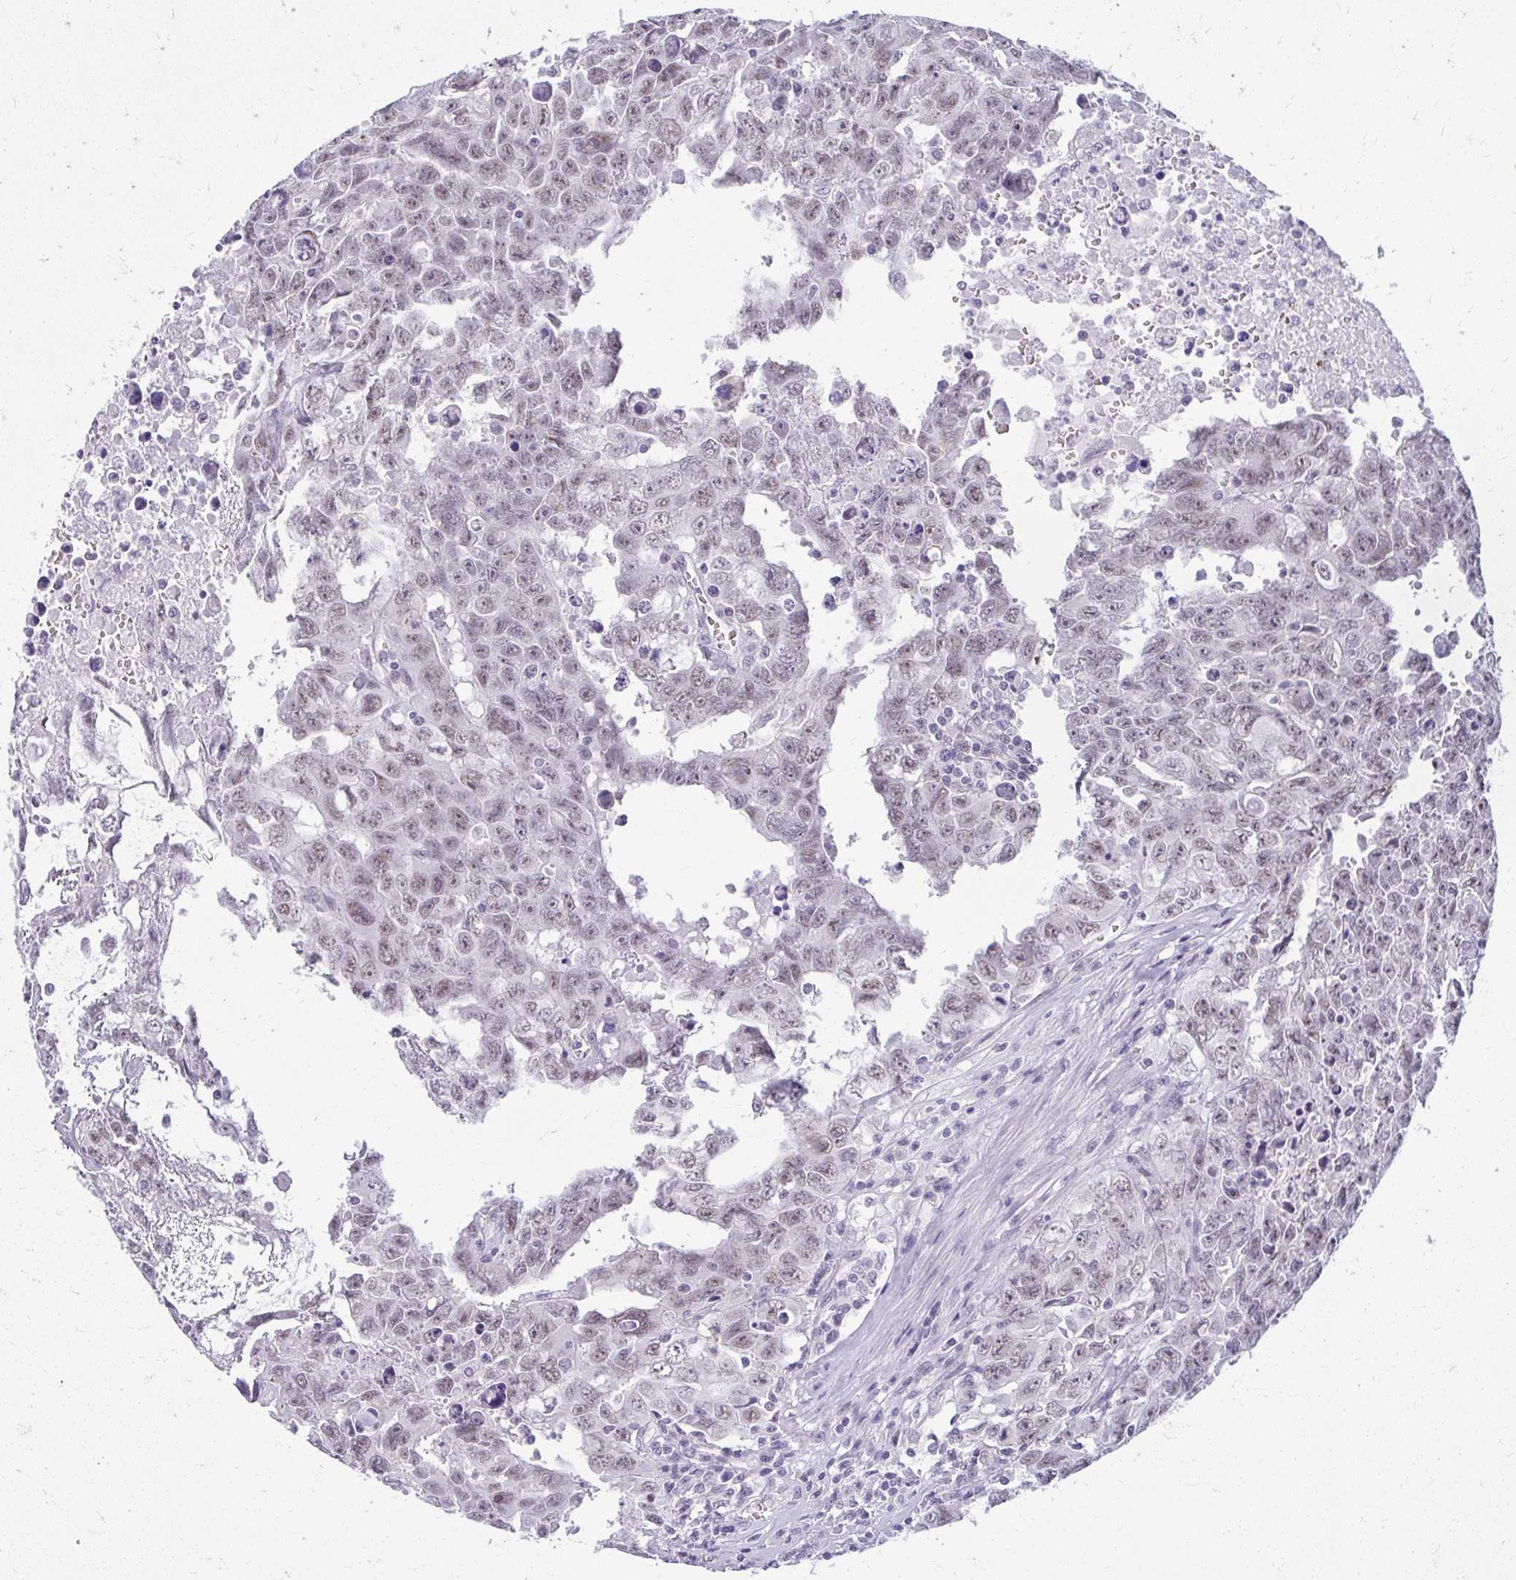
{"staining": {"intensity": "weak", "quantity": "25%-75%", "location": "nuclear"}, "tissue": "testis cancer", "cell_type": "Tumor cells", "image_type": "cancer", "snomed": [{"axis": "morphology", "description": "Carcinoma, Embryonal, NOS"}, {"axis": "topography", "description": "Testis"}], "caption": "Immunohistochemical staining of testis cancer (embryonal carcinoma) shows weak nuclear protein expression in about 25%-75% of tumor cells.", "gene": "TEX33", "patient": {"sex": "male", "age": 24}}